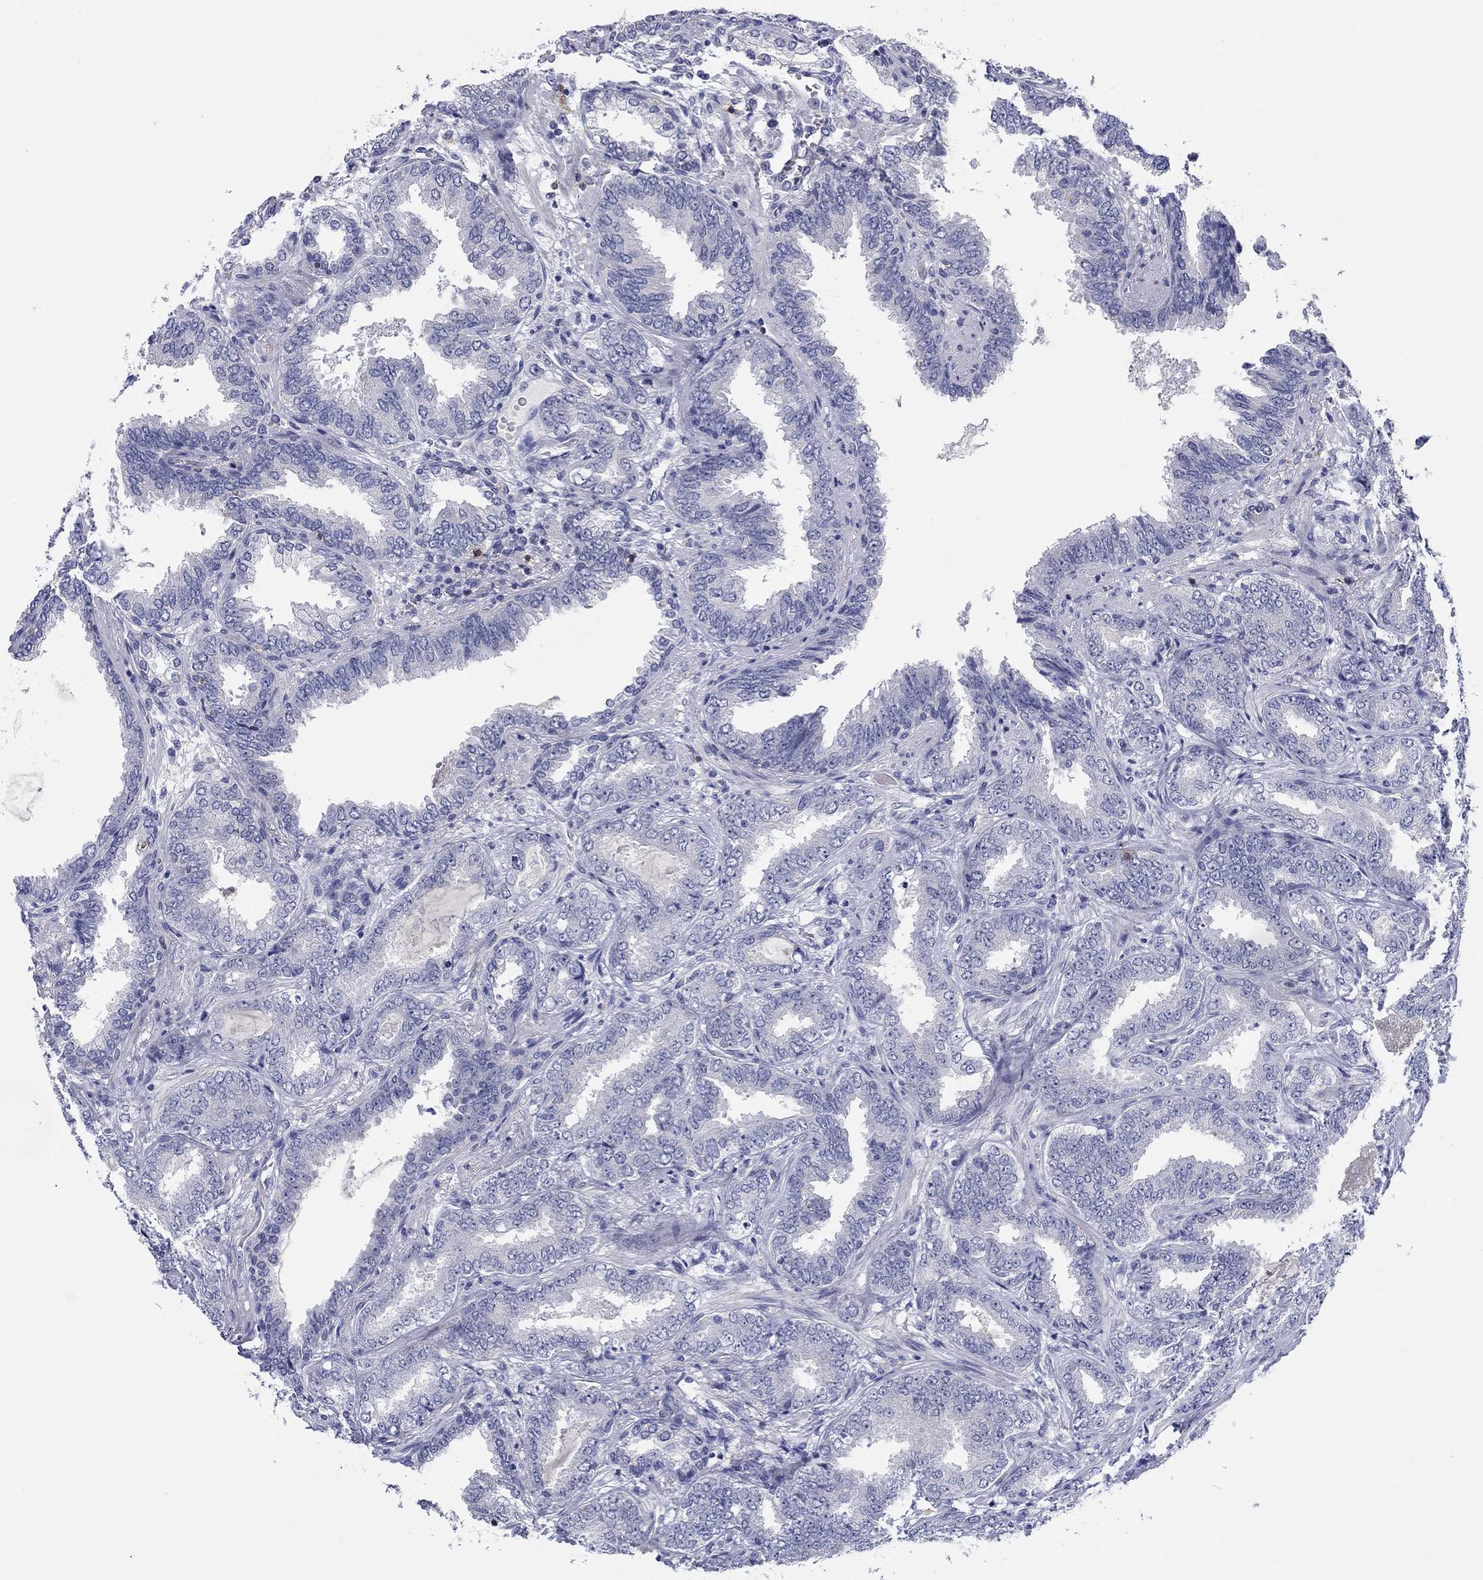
{"staining": {"intensity": "negative", "quantity": "none", "location": "none"}, "tissue": "prostate cancer", "cell_type": "Tumor cells", "image_type": "cancer", "snomed": [{"axis": "morphology", "description": "Adenocarcinoma, Low grade"}, {"axis": "topography", "description": "Prostate"}], "caption": "Prostate low-grade adenocarcinoma stained for a protein using immunohistochemistry demonstrates no expression tumor cells.", "gene": "ITGAE", "patient": {"sex": "male", "age": 68}}